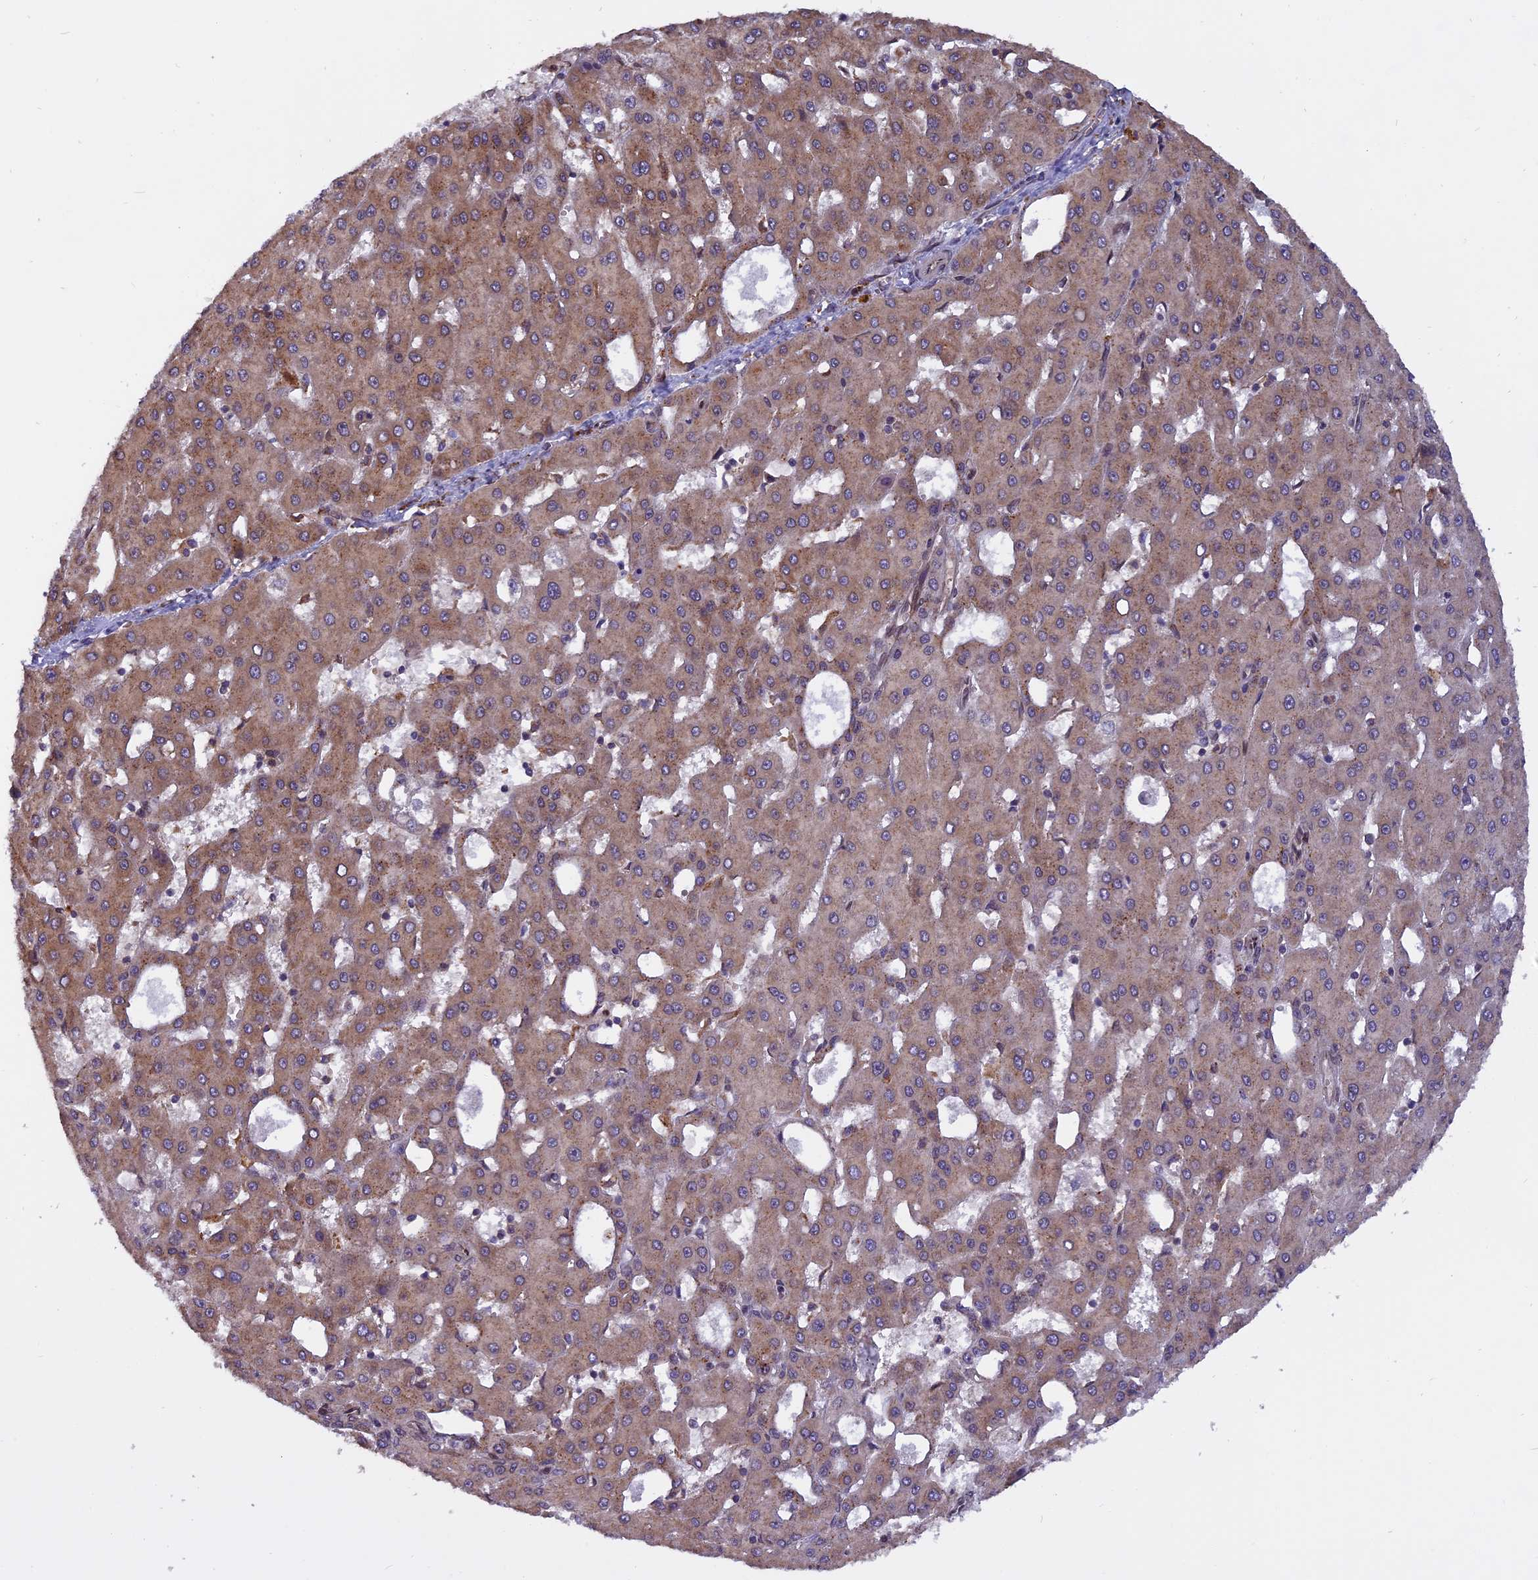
{"staining": {"intensity": "weak", "quantity": ">75%", "location": "cytoplasmic/membranous"}, "tissue": "liver cancer", "cell_type": "Tumor cells", "image_type": "cancer", "snomed": [{"axis": "morphology", "description": "Carcinoma, Hepatocellular, NOS"}, {"axis": "topography", "description": "Liver"}], "caption": "There is low levels of weak cytoplasmic/membranous positivity in tumor cells of liver cancer (hepatocellular carcinoma), as demonstrated by immunohistochemical staining (brown color).", "gene": "CHMP2A", "patient": {"sex": "male", "age": 47}}